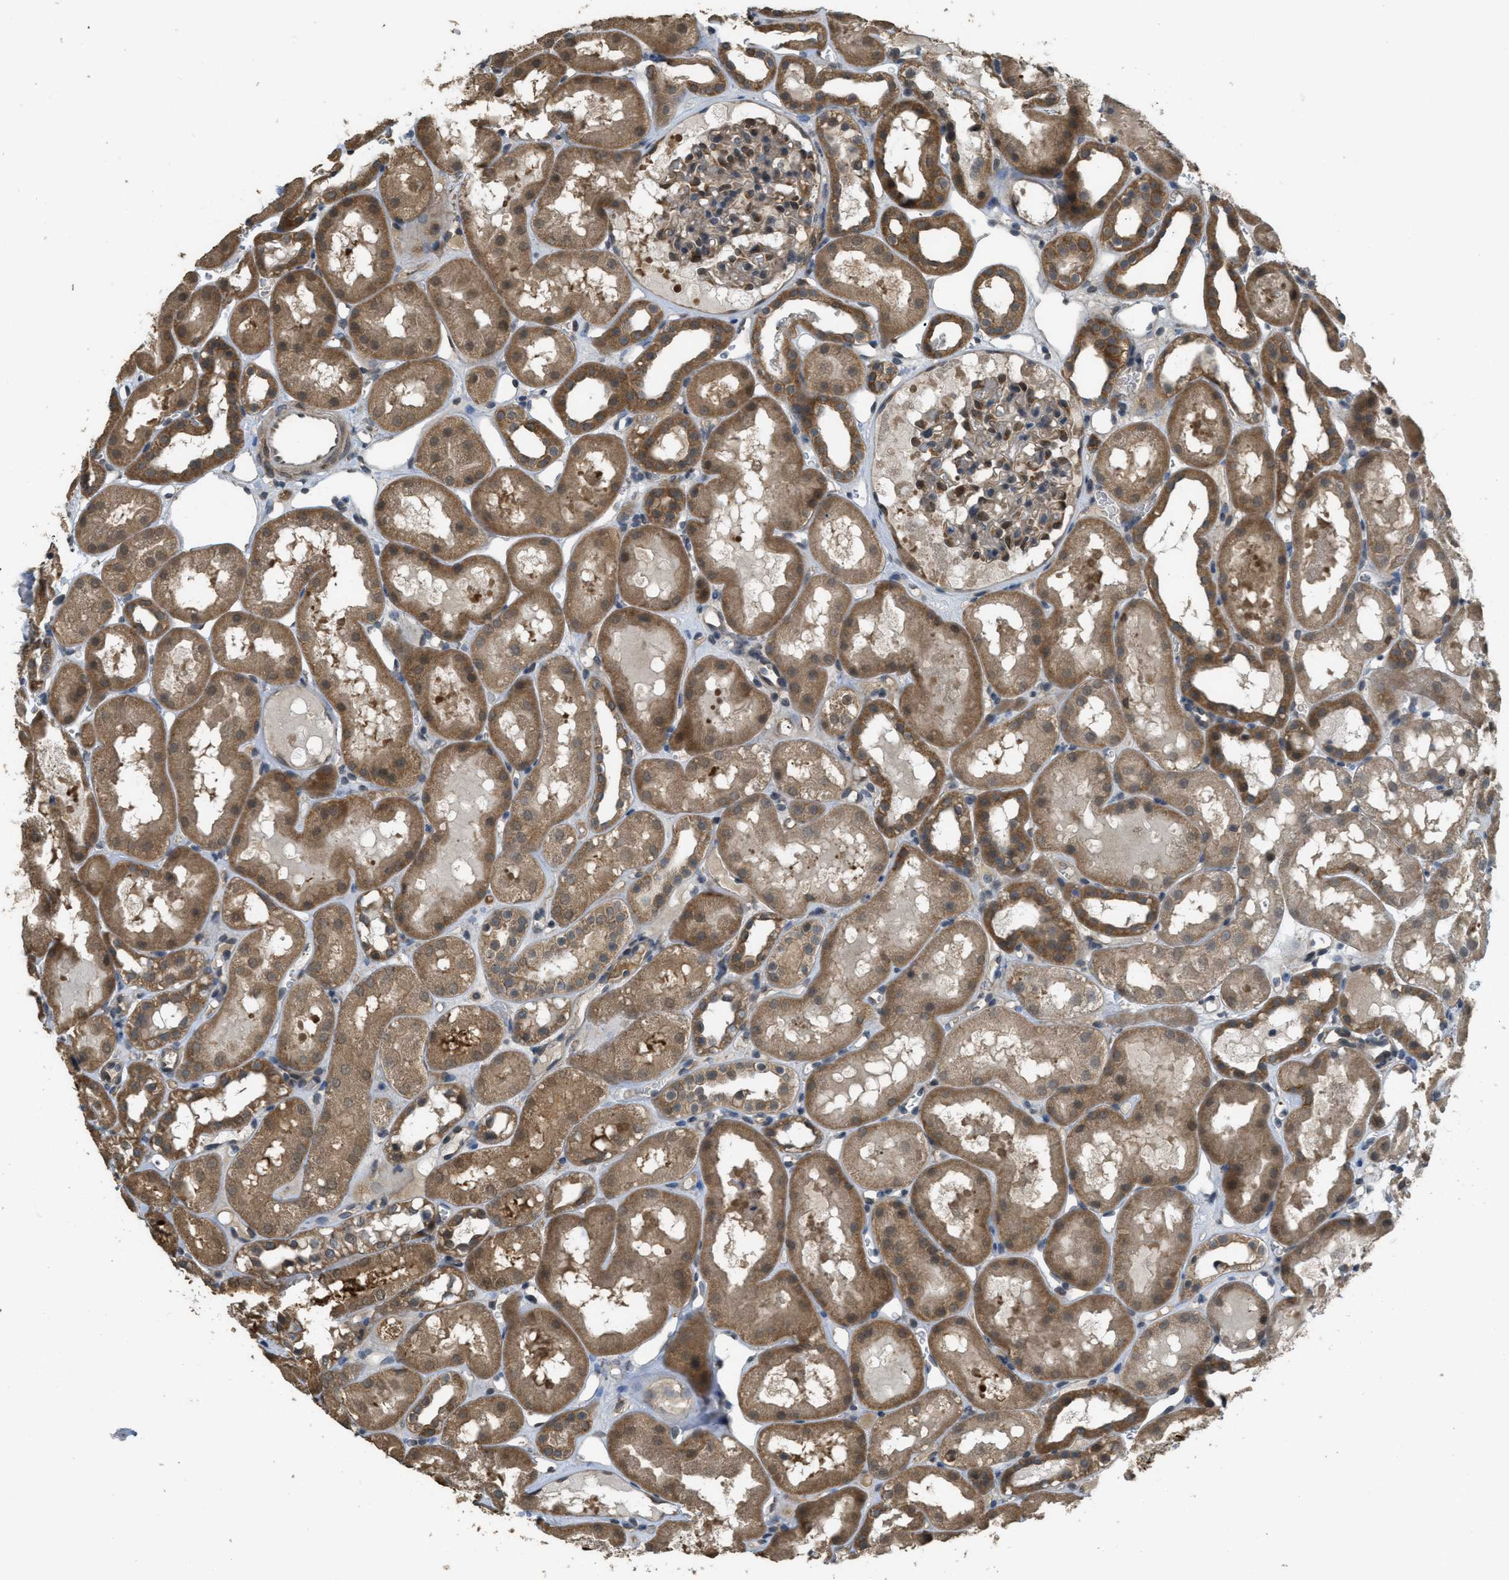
{"staining": {"intensity": "moderate", "quantity": "25%-75%", "location": "cytoplasmic/membranous,nuclear"}, "tissue": "kidney", "cell_type": "Cells in glomeruli", "image_type": "normal", "snomed": [{"axis": "morphology", "description": "Normal tissue, NOS"}, {"axis": "topography", "description": "Kidney"}, {"axis": "topography", "description": "Urinary bladder"}], "caption": "Cells in glomeruli display medium levels of moderate cytoplasmic/membranous,nuclear positivity in approximately 25%-75% of cells in unremarkable human kidney.", "gene": "IGF2BP2", "patient": {"sex": "male", "age": 16}}